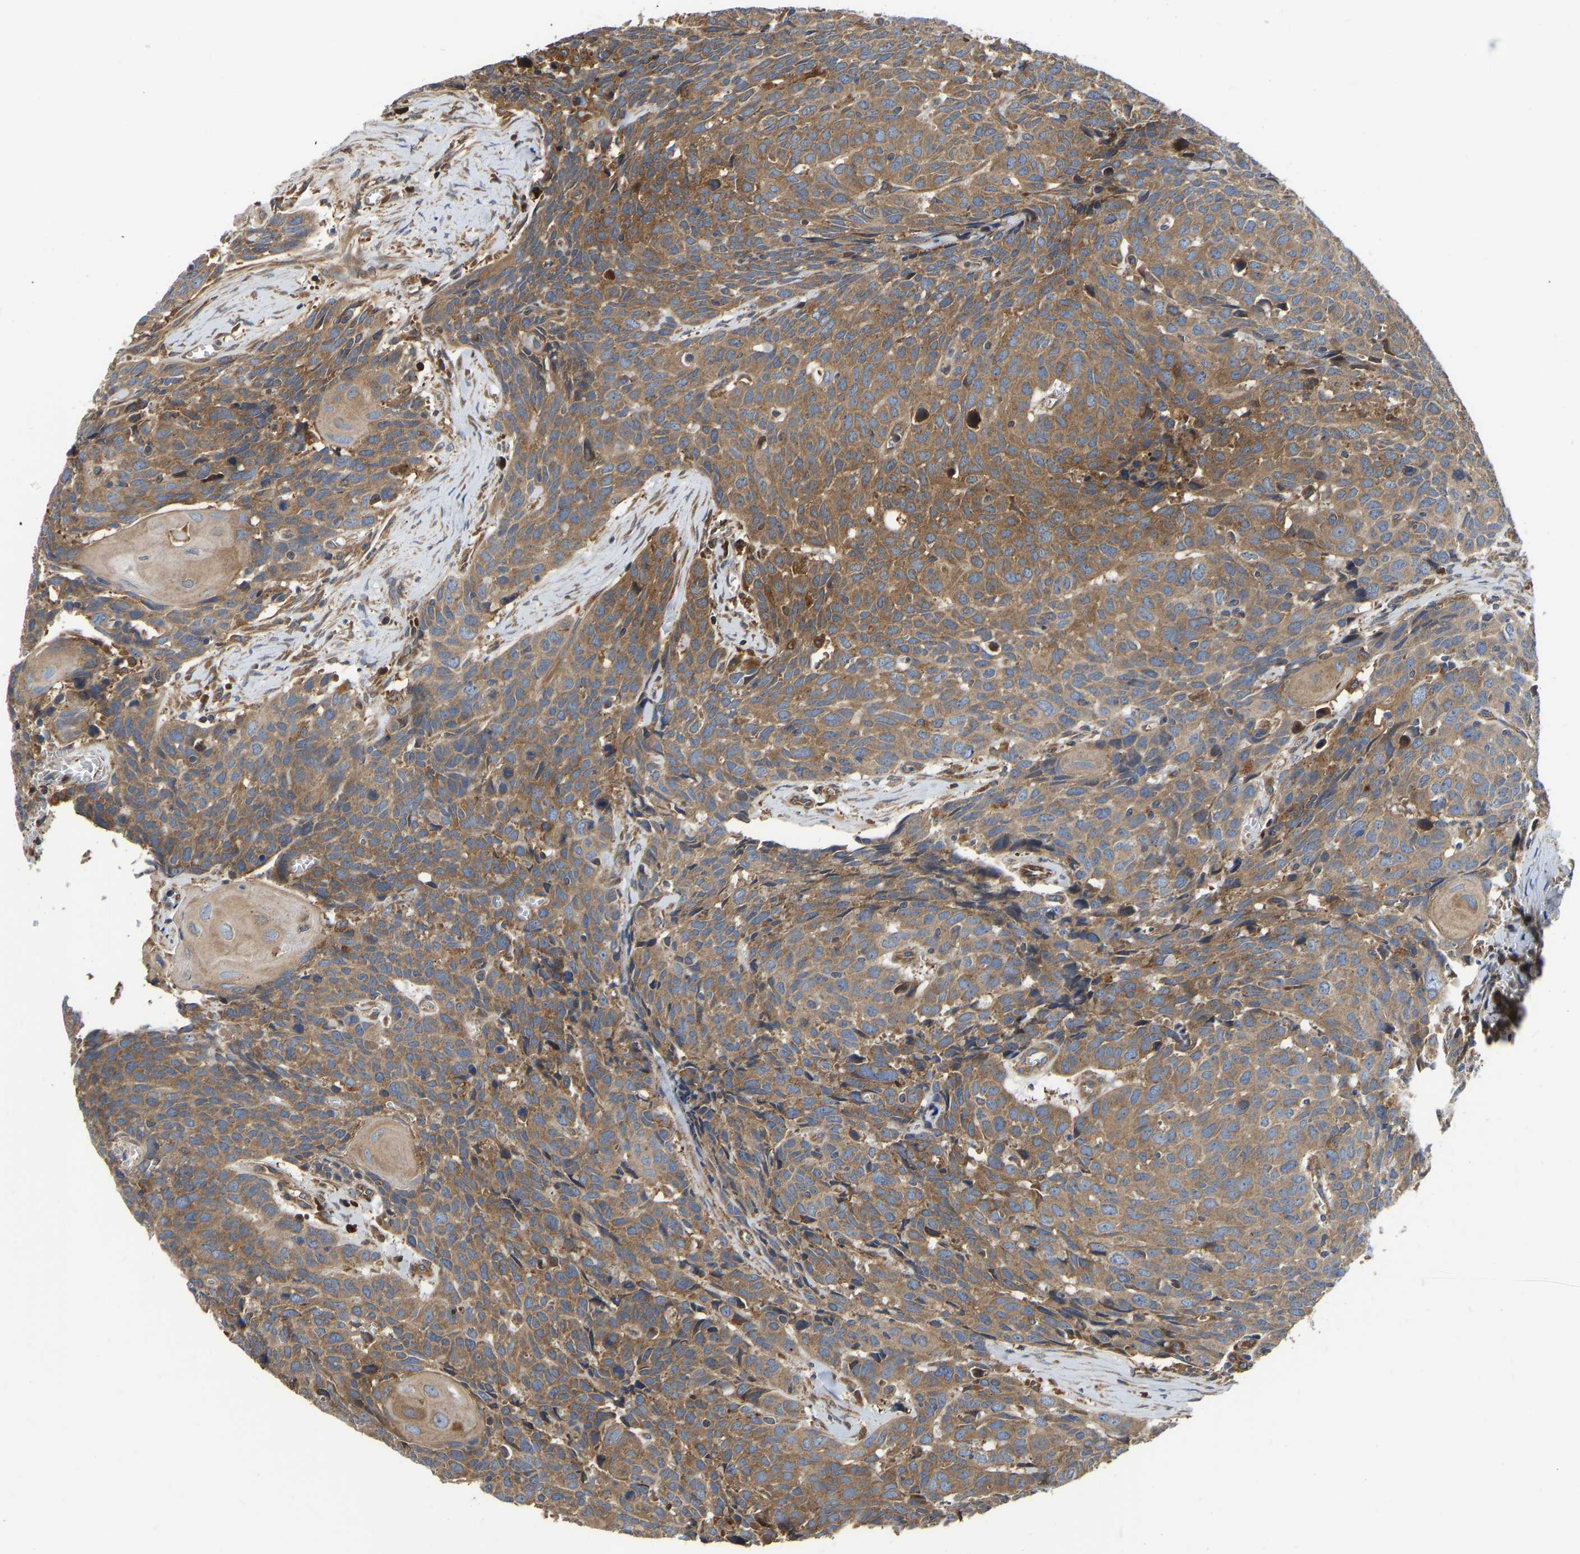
{"staining": {"intensity": "moderate", "quantity": ">75%", "location": "cytoplasmic/membranous"}, "tissue": "head and neck cancer", "cell_type": "Tumor cells", "image_type": "cancer", "snomed": [{"axis": "morphology", "description": "Squamous cell carcinoma, NOS"}, {"axis": "topography", "description": "Head-Neck"}], "caption": "High-magnification brightfield microscopy of head and neck cancer stained with DAB (brown) and counterstained with hematoxylin (blue). tumor cells exhibit moderate cytoplasmic/membranous expression is identified in about>75% of cells. (Brightfield microscopy of DAB IHC at high magnification).", "gene": "FLNB", "patient": {"sex": "male", "age": 66}}